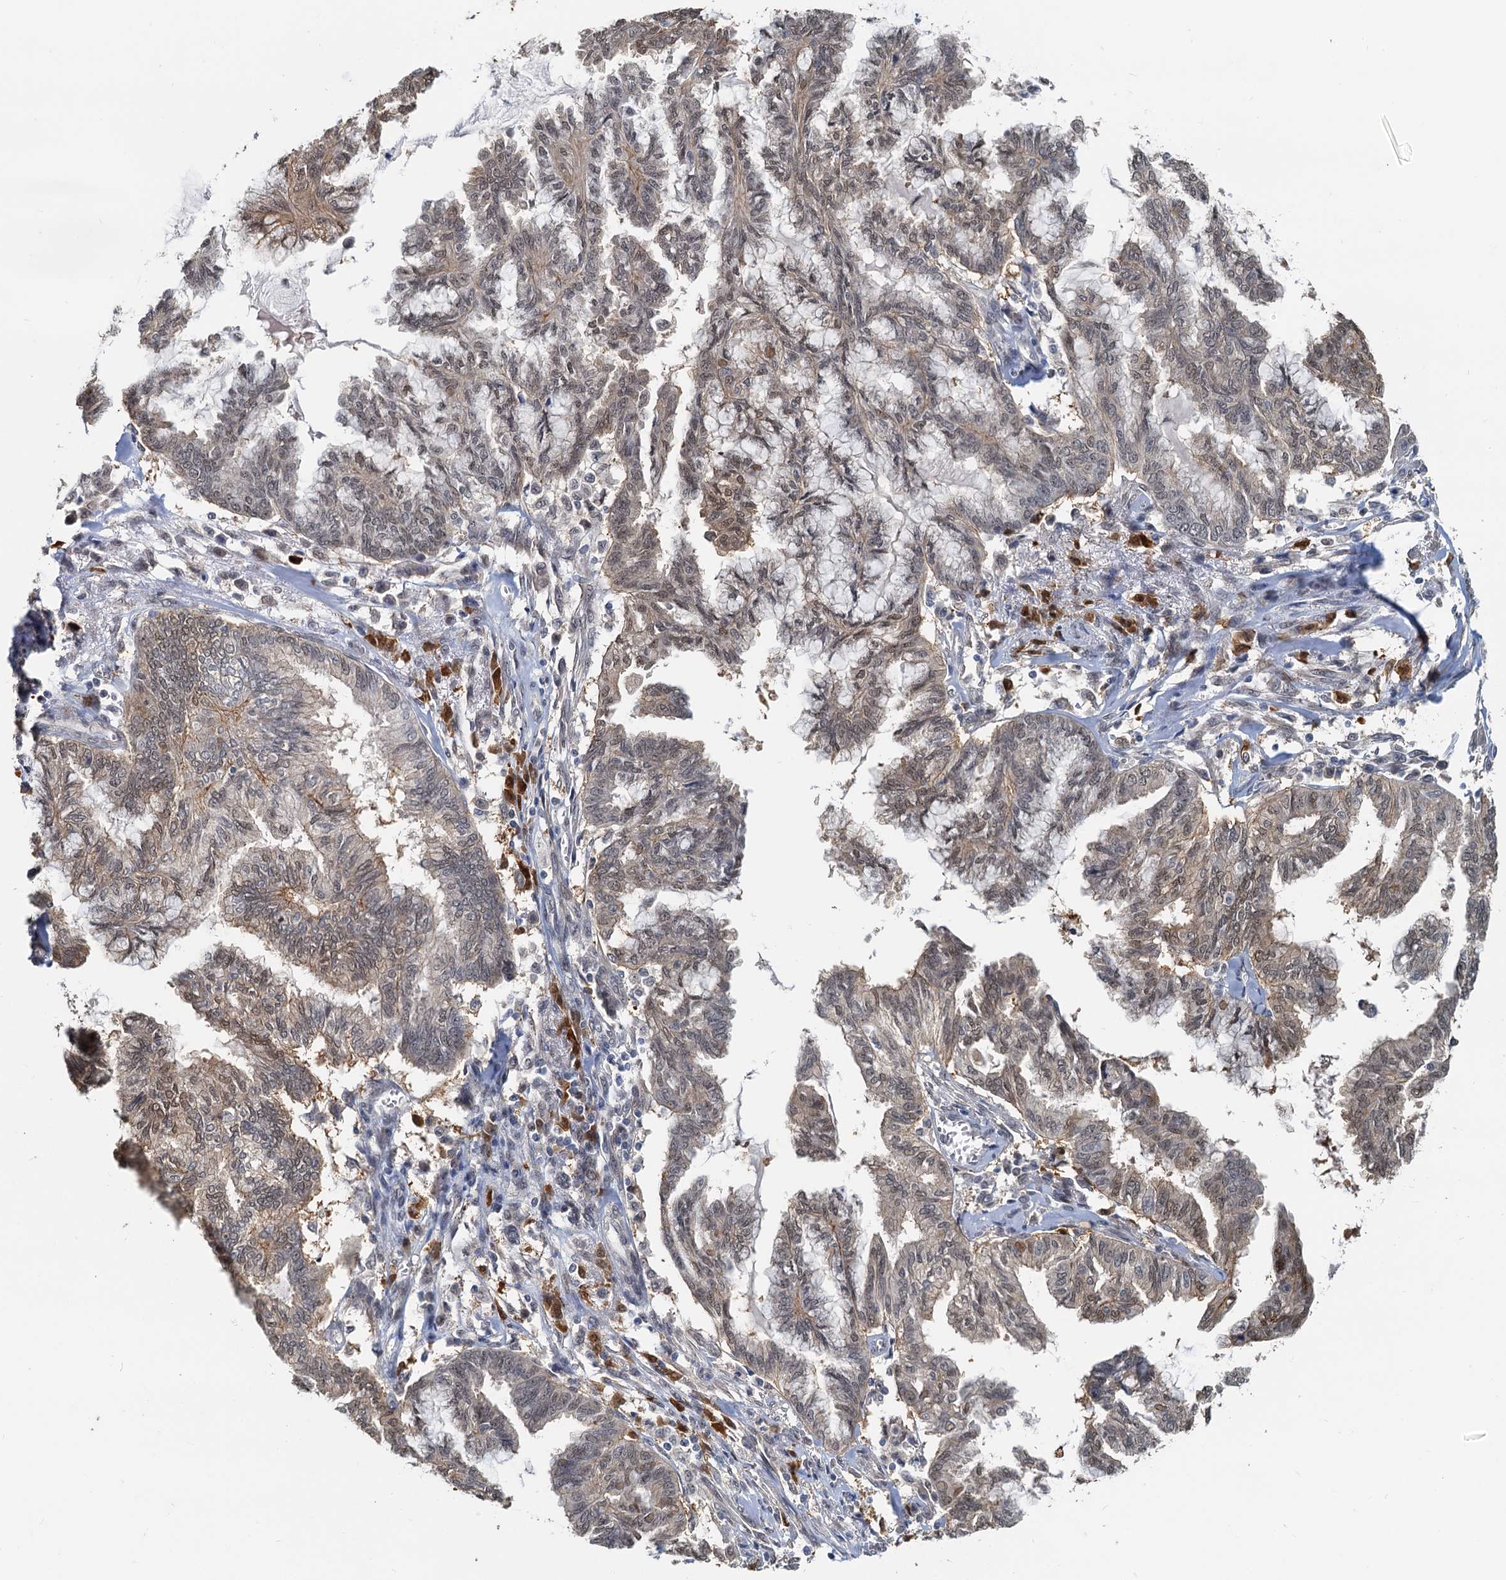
{"staining": {"intensity": "weak", "quantity": "25%-75%", "location": "nuclear"}, "tissue": "endometrial cancer", "cell_type": "Tumor cells", "image_type": "cancer", "snomed": [{"axis": "morphology", "description": "Adenocarcinoma, NOS"}, {"axis": "topography", "description": "Endometrium"}], "caption": "Adenocarcinoma (endometrial) stained with immunohistochemistry (IHC) reveals weak nuclear staining in approximately 25%-75% of tumor cells.", "gene": "SPINDOC", "patient": {"sex": "female", "age": 86}}